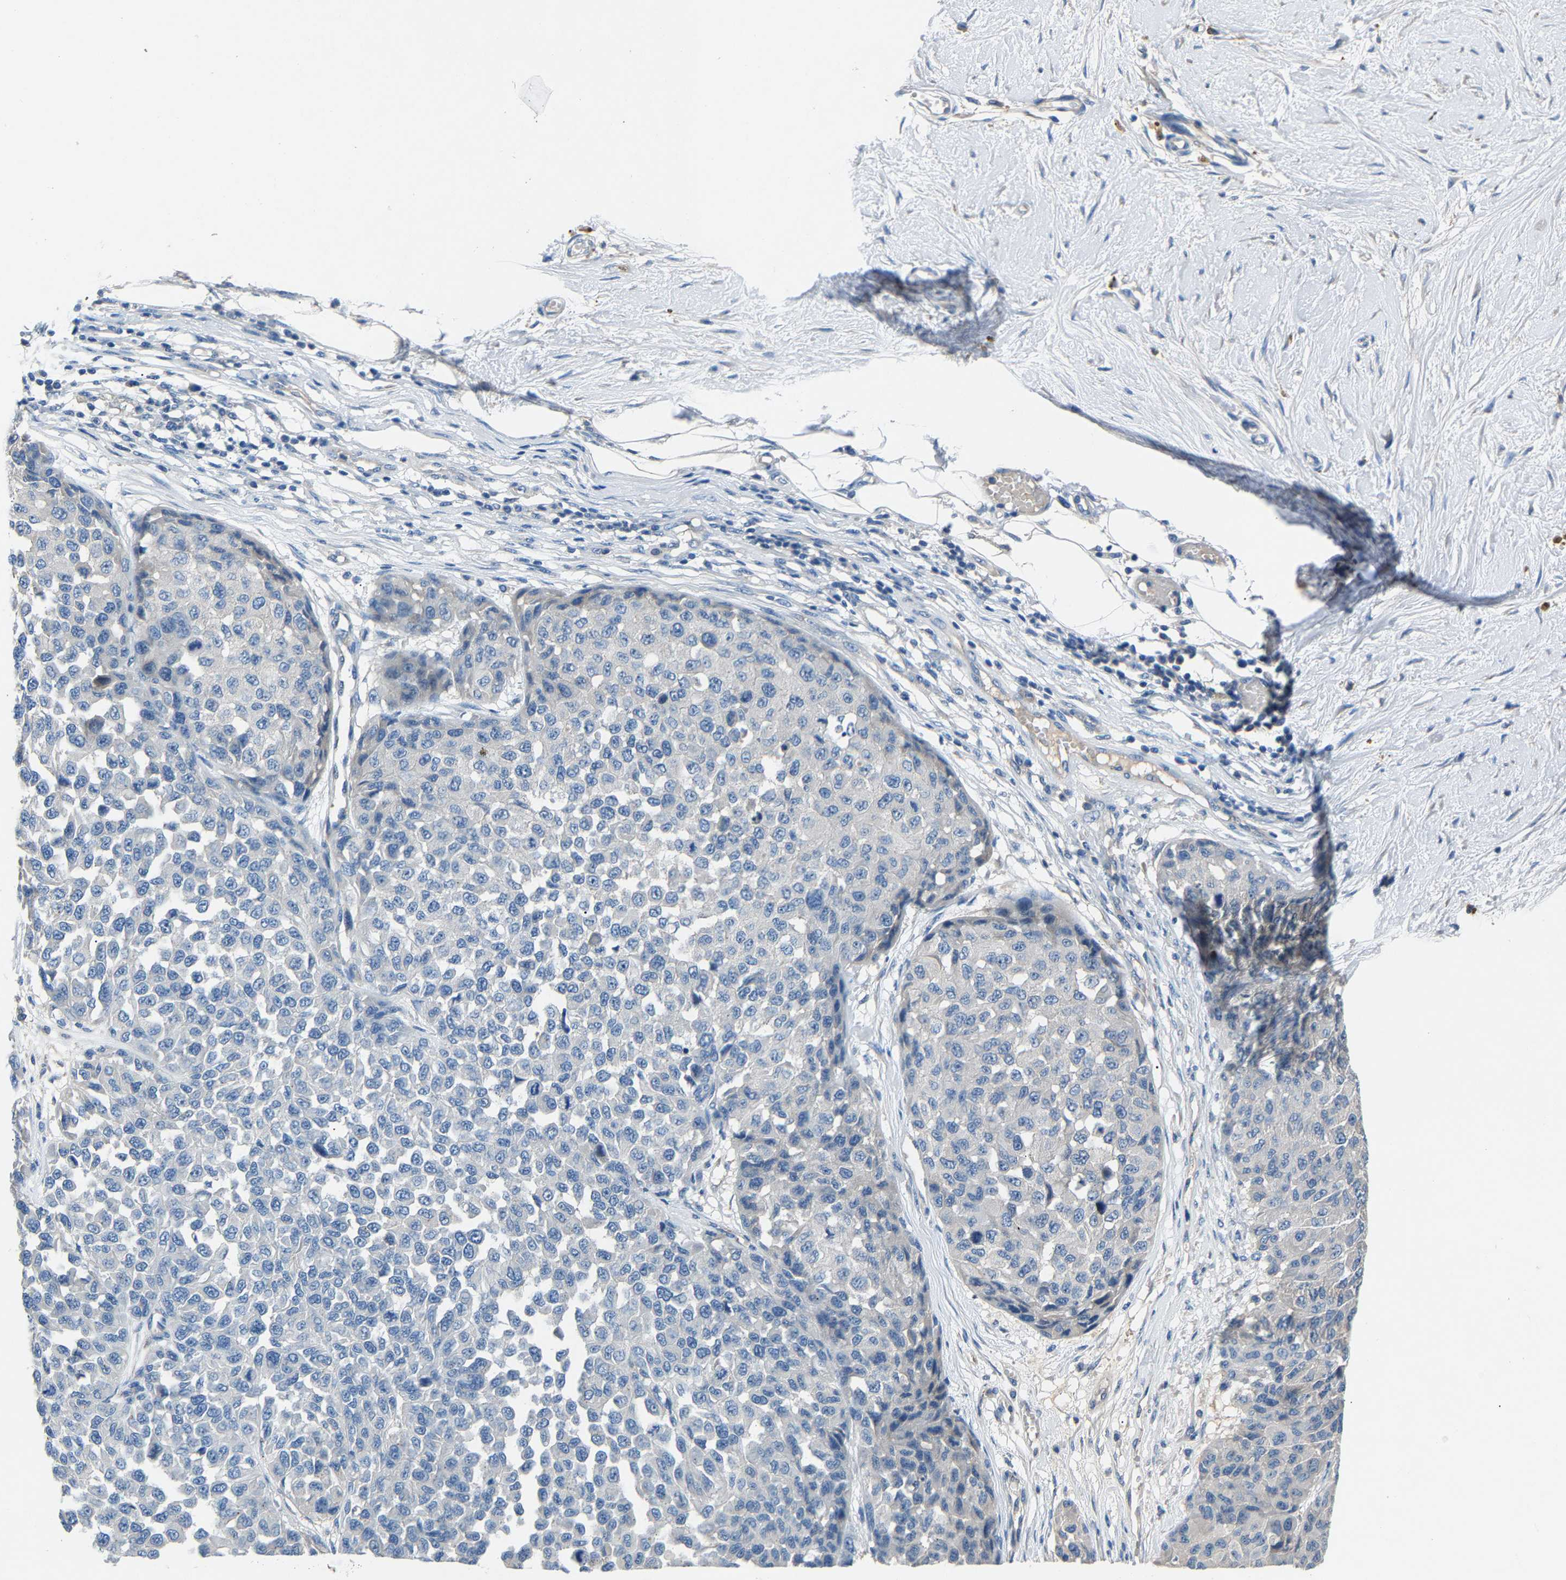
{"staining": {"intensity": "negative", "quantity": "none", "location": "none"}, "tissue": "melanoma", "cell_type": "Tumor cells", "image_type": "cancer", "snomed": [{"axis": "morphology", "description": "Normal tissue, NOS"}, {"axis": "morphology", "description": "Malignant melanoma, NOS"}, {"axis": "topography", "description": "Skin"}], "caption": "High magnification brightfield microscopy of malignant melanoma stained with DAB (brown) and counterstained with hematoxylin (blue): tumor cells show no significant positivity.", "gene": "DNAAF5", "patient": {"sex": "male", "age": 62}}